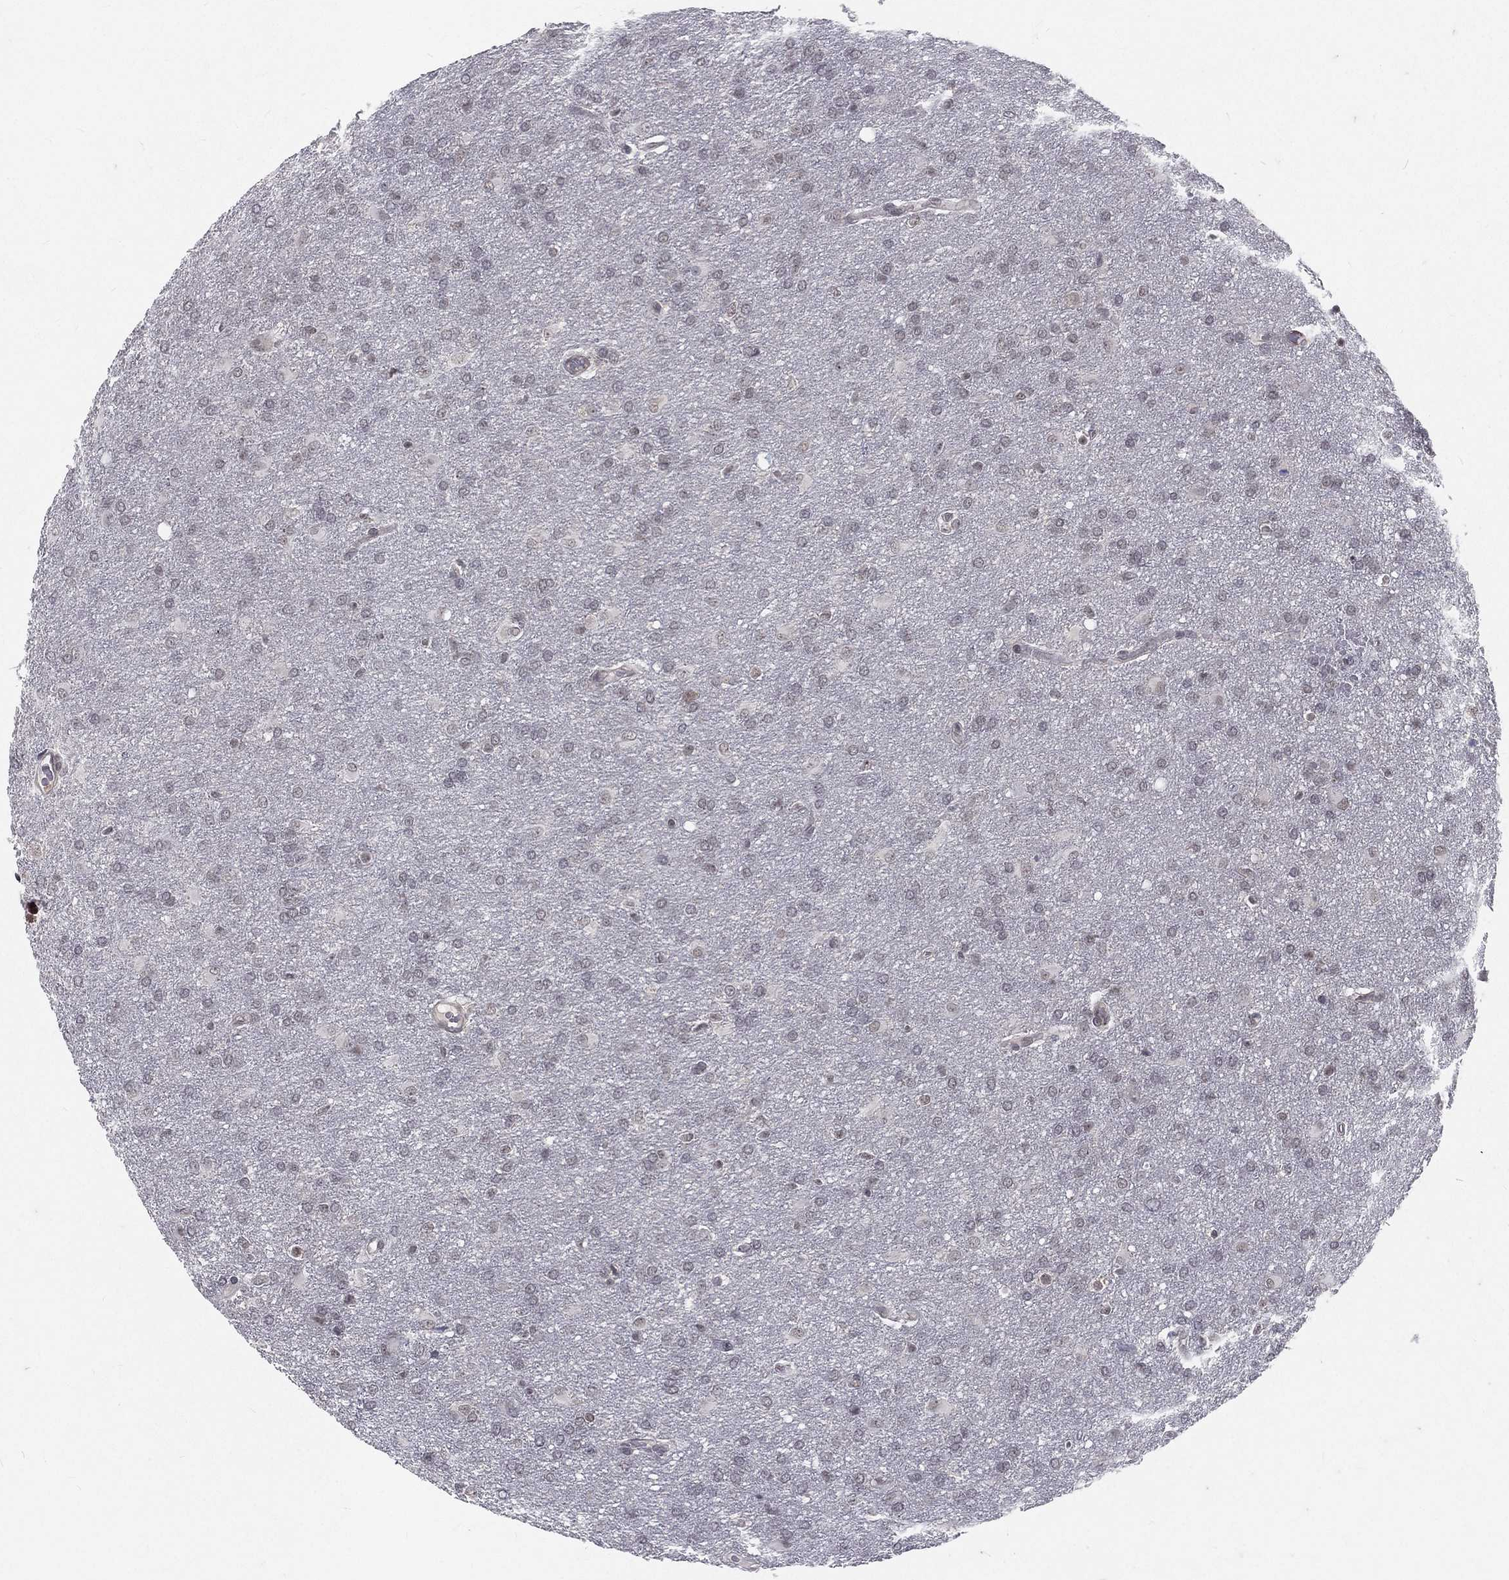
{"staining": {"intensity": "negative", "quantity": "none", "location": "none"}, "tissue": "glioma", "cell_type": "Tumor cells", "image_type": "cancer", "snomed": [{"axis": "morphology", "description": "Glioma, malignant, High grade"}, {"axis": "topography", "description": "Brain"}], "caption": "A micrograph of malignant glioma (high-grade) stained for a protein shows no brown staining in tumor cells.", "gene": "MORC2", "patient": {"sex": "male", "age": 68}}